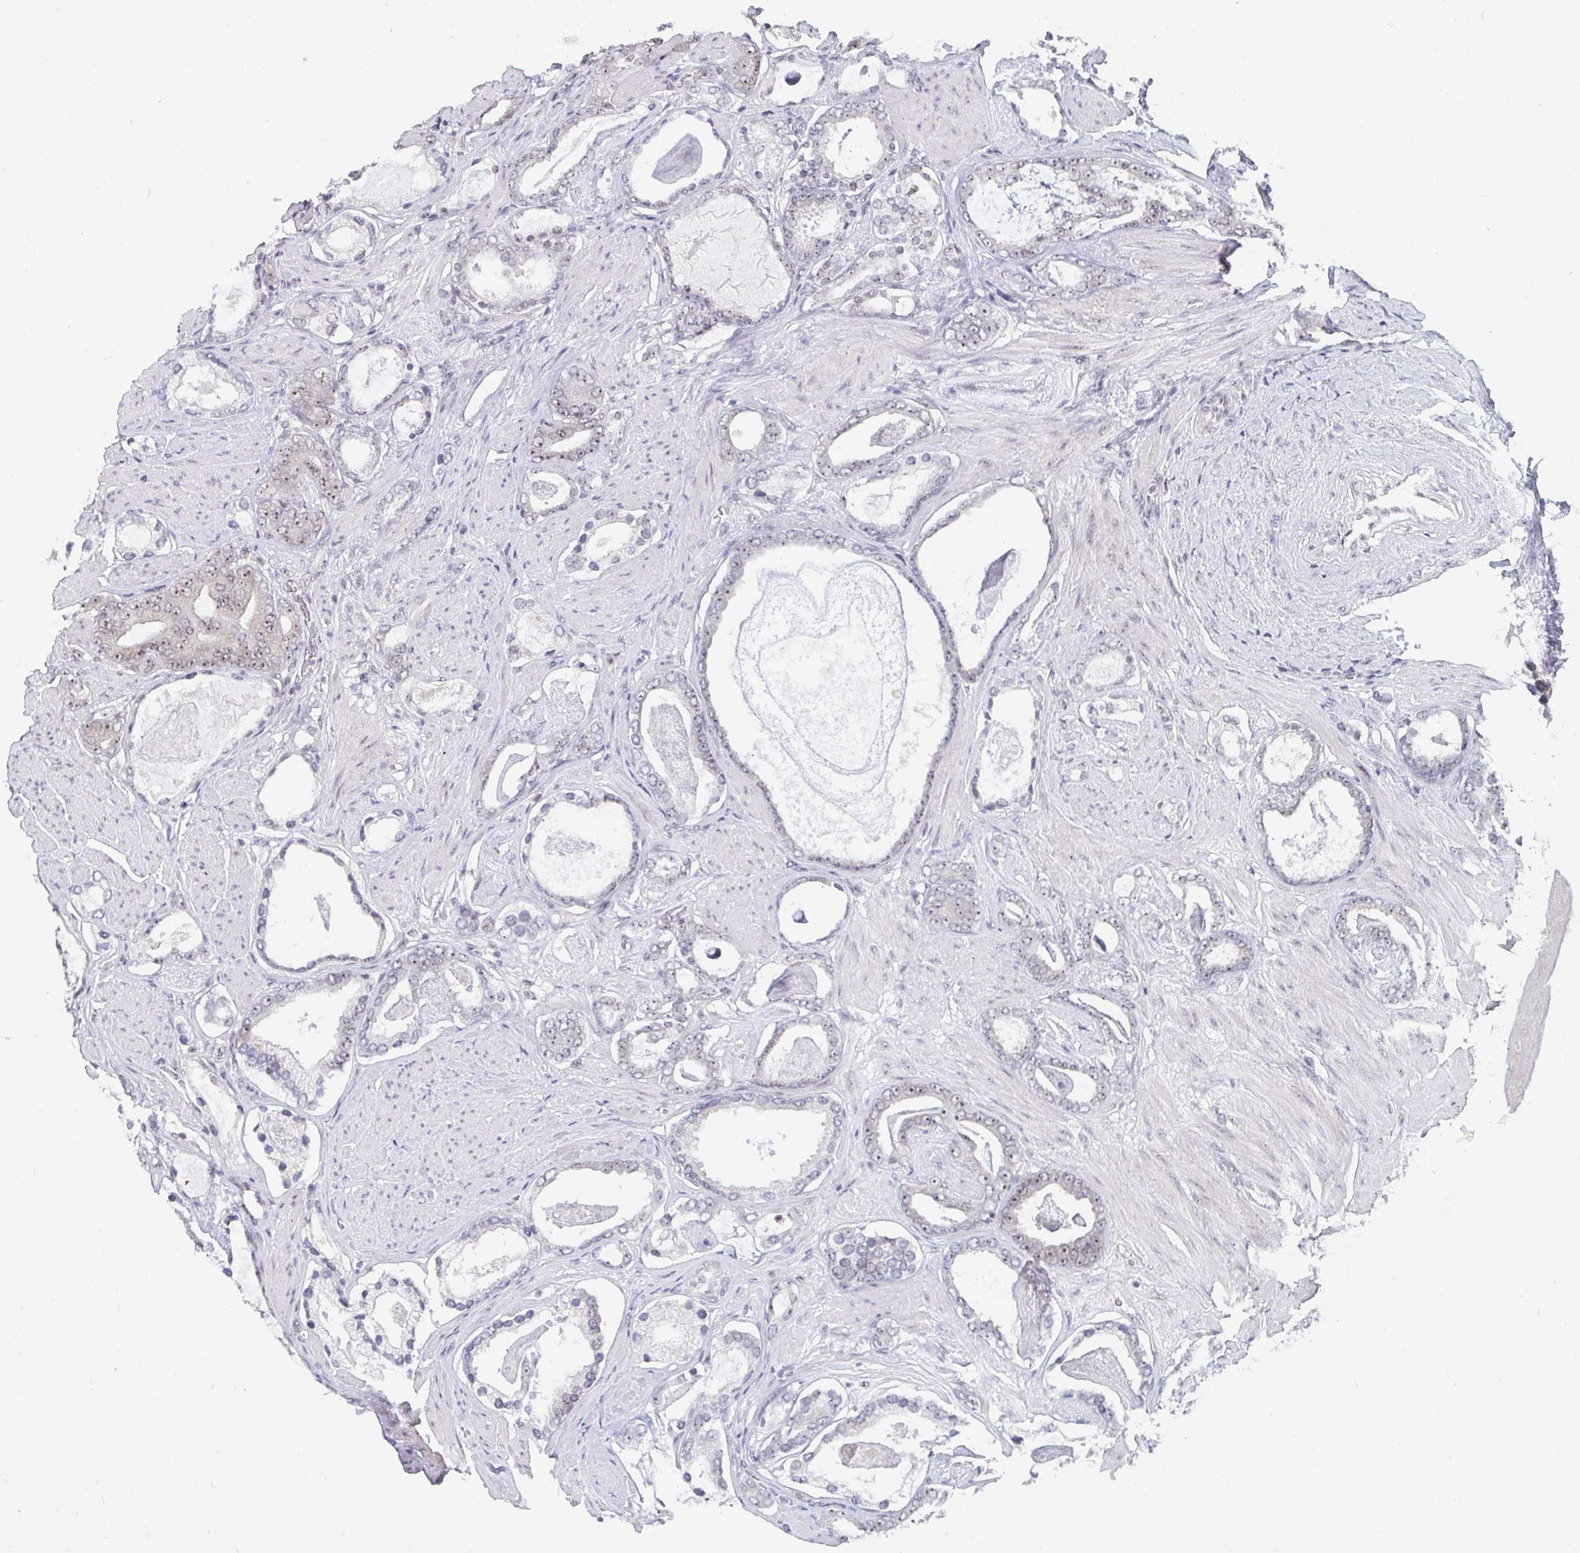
{"staining": {"intensity": "weak", "quantity": "<25%", "location": "nuclear"}, "tissue": "prostate cancer", "cell_type": "Tumor cells", "image_type": "cancer", "snomed": [{"axis": "morphology", "description": "Adenocarcinoma, High grade"}, {"axis": "topography", "description": "Prostate"}], "caption": "Immunohistochemical staining of human high-grade adenocarcinoma (prostate) shows no significant staining in tumor cells. (Brightfield microscopy of DAB (3,3'-diaminobenzidine) immunohistochemistry (IHC) at high magnification).", "gene": "TRIP12", "patient": {"sex": "male", "age": 63}}